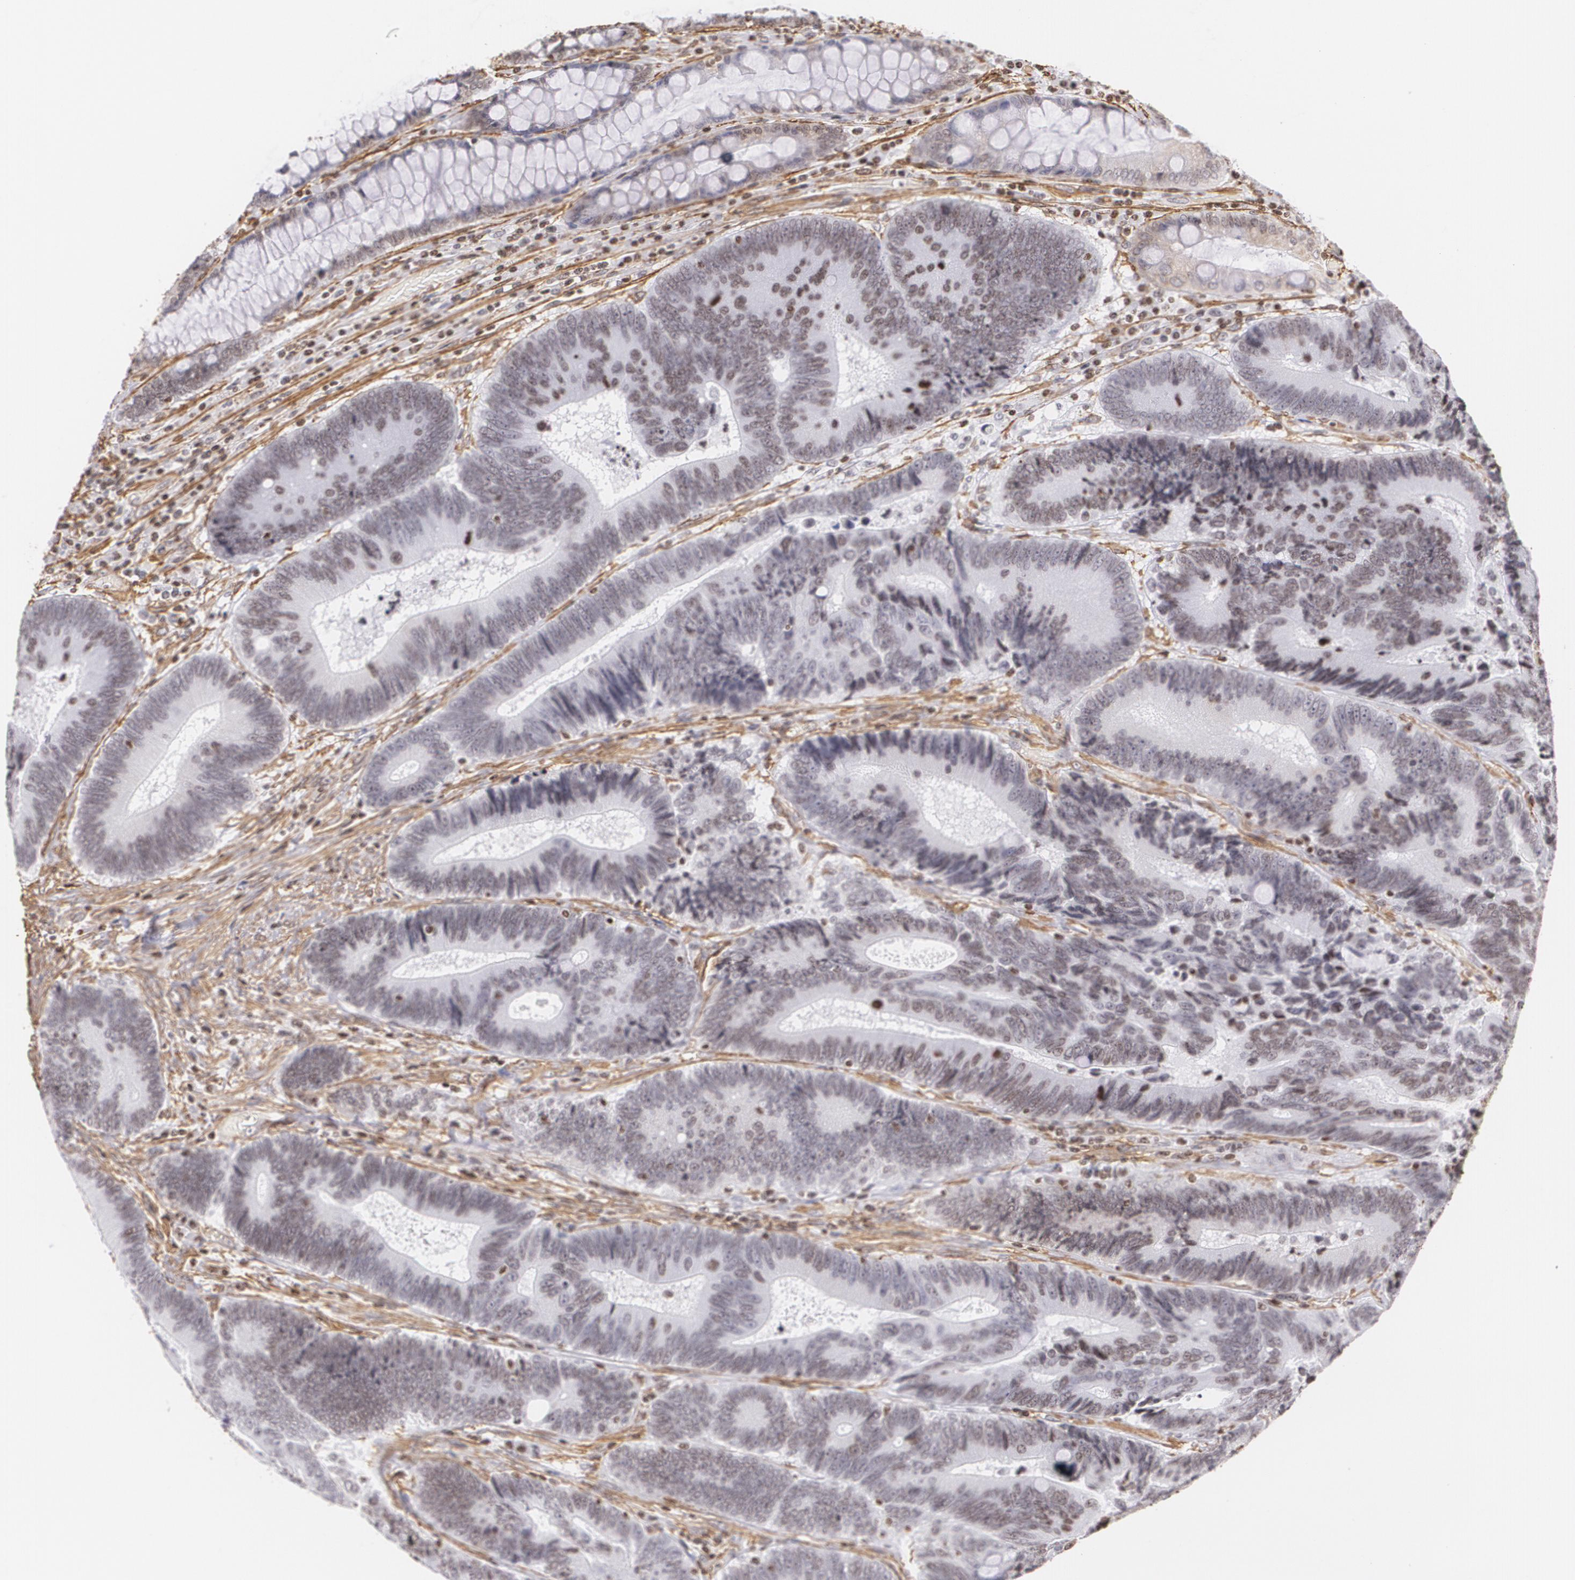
{"staining": {"intensity": "negative", "quantity": "none", "location": "none"}, "tissue": "colorectal cancer", "cell_type": "Tumor cells", "image_type": "cancer", "snomed": [{"axis": "morphology", "description": "Normal tissue, NOS"}, {"axis": "morphology", "description": "Adenocarcinoma, NOS"}, {"axis": "topography", "description": "Colon"}], "caption": "The micrograph demonstrates no significant staining in tumor cells of adenocarcinoma (colorectal).", "gene": "VAMP1", "patient": {"sex": "female", "age": 78}}